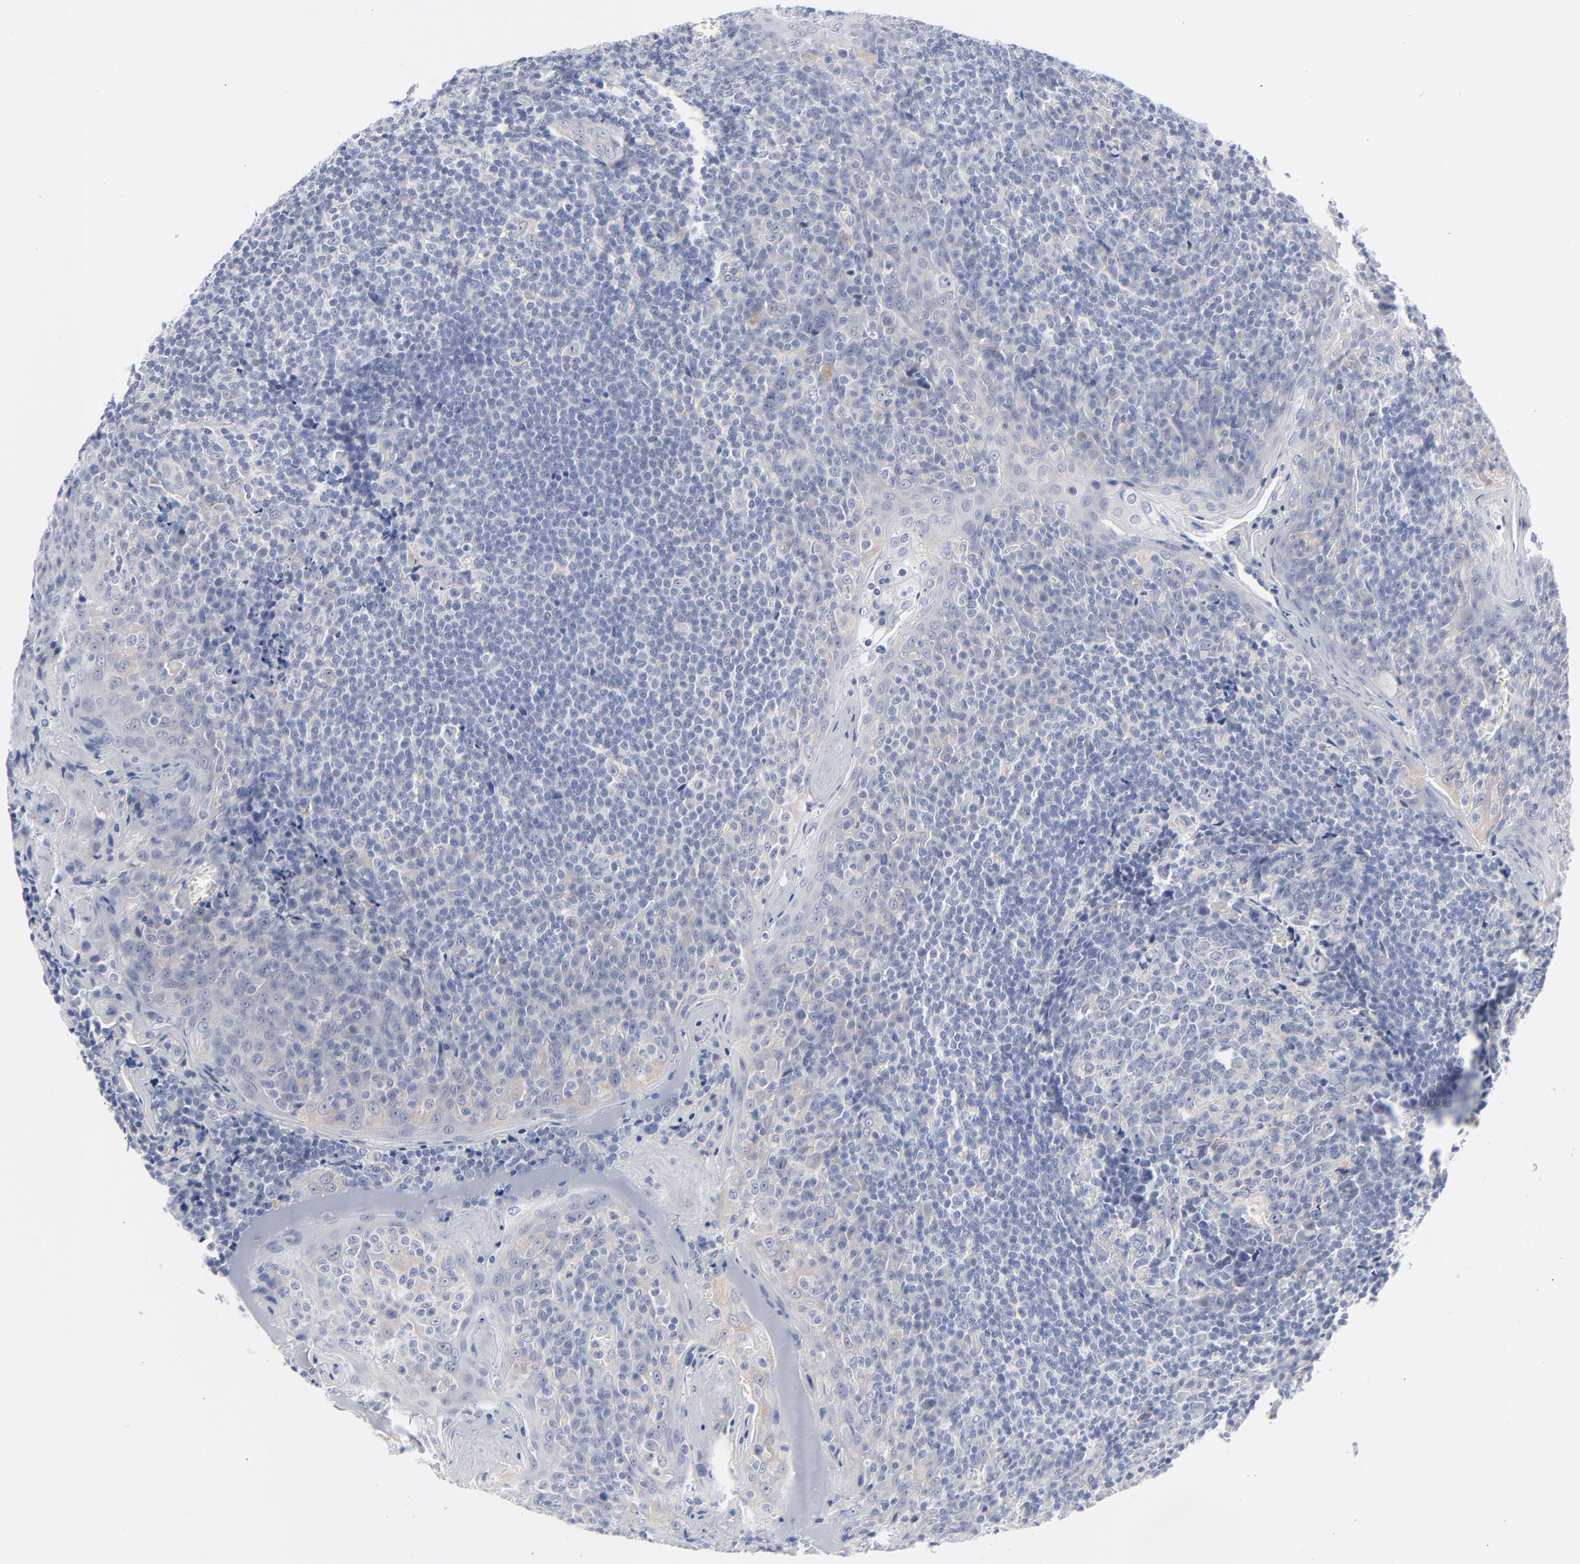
{"staining": {"intensity": "negative", "quantity": "none", "location": "none"}, "tissue": "tonsil", "cell_type": "Germinal center cells", "image_type": "normal", "snomed": [{"axis": "morphology", "description": "Normal tissue, NOS"}, {"axis": "topography", "description": "Tonsil"}], "caption": "DAB immunohistochemical staining of normal tonsil exhibits no significant positivity in germinal center cells.", "gene": "CLEC4G", "patient": {"sex": "male", "age": 31}}